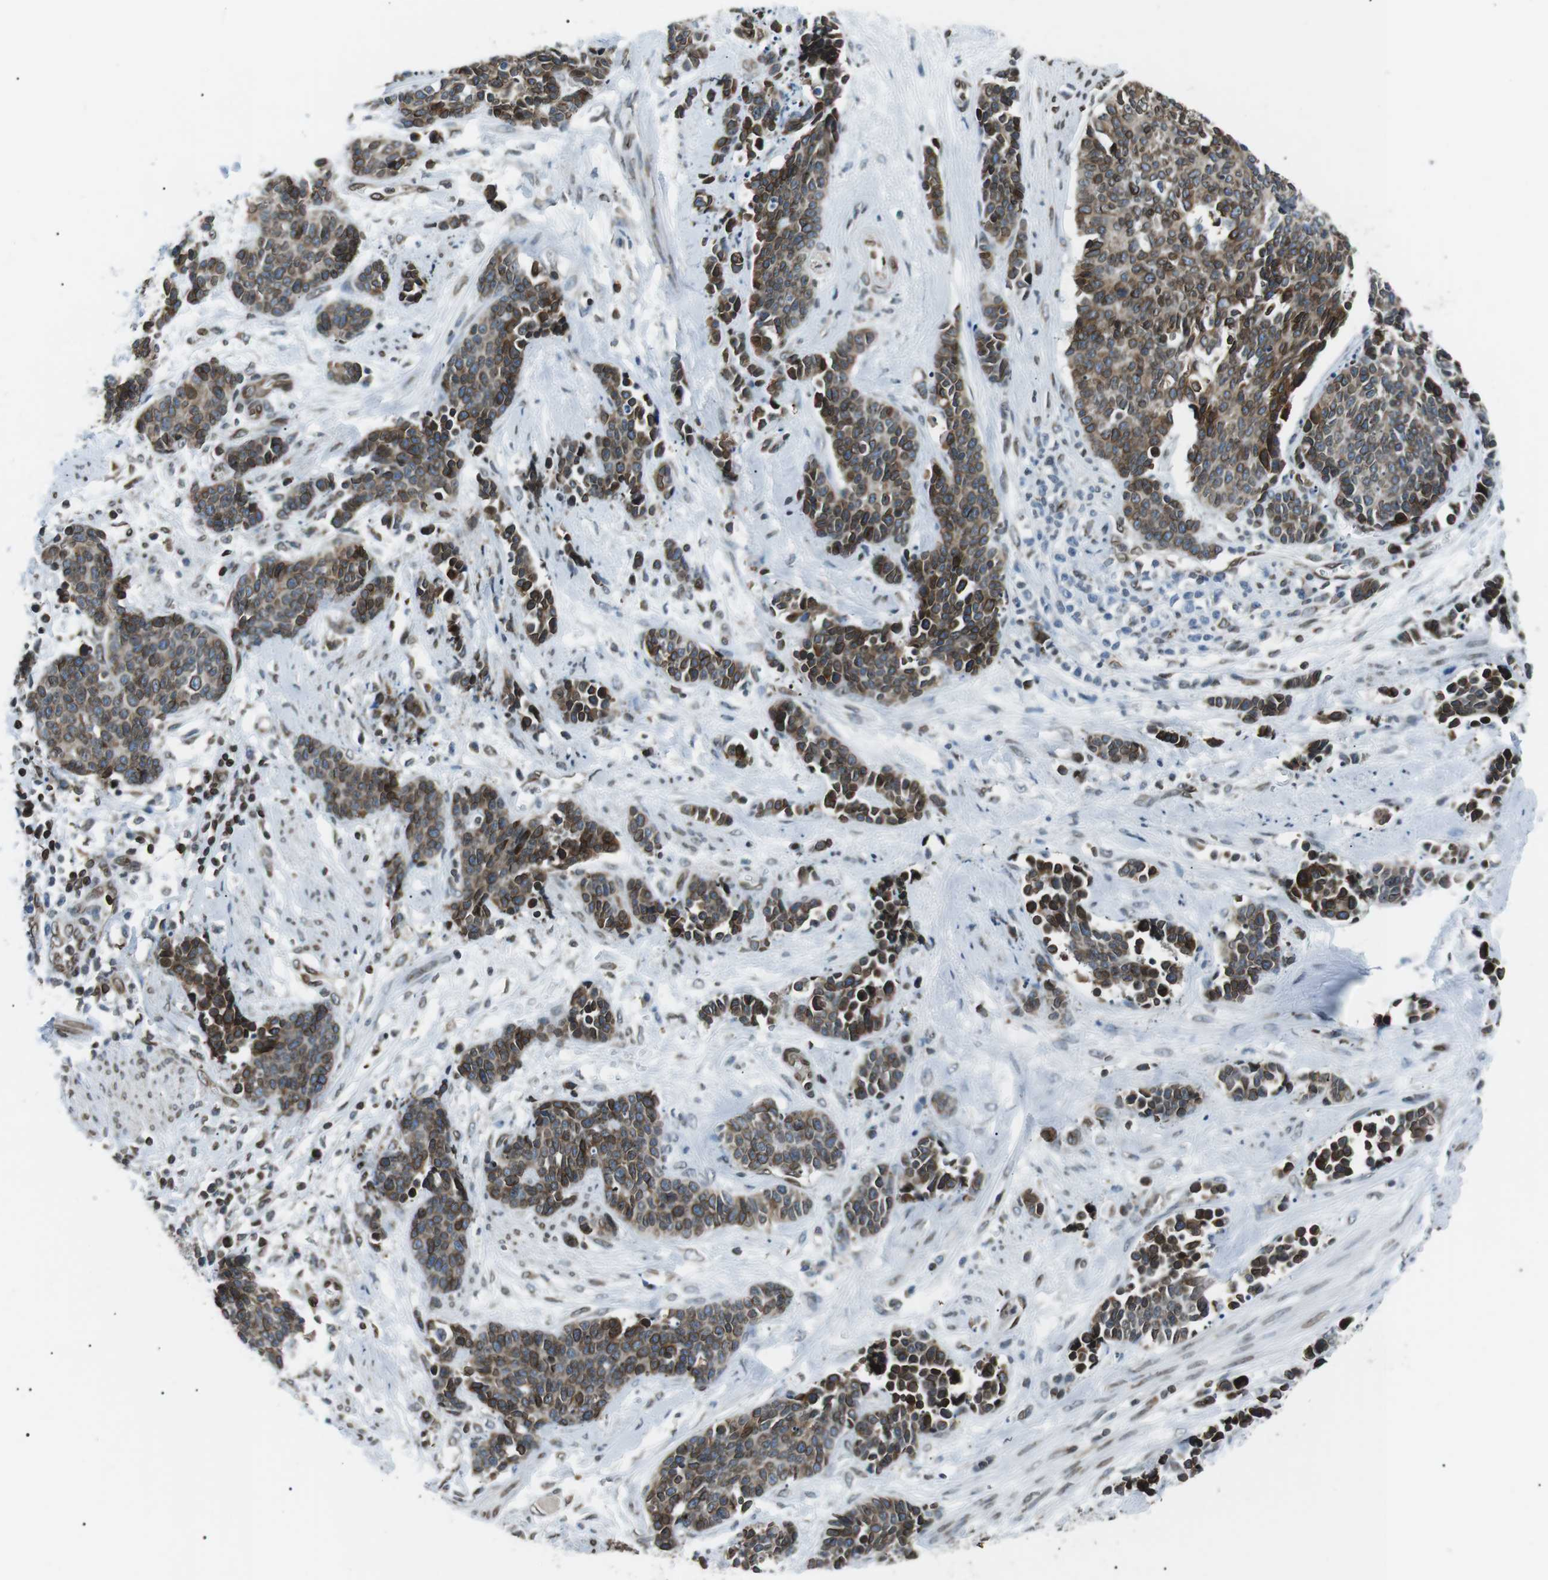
{"staining": {"intensity": "strong", "quantity": ">75%", "location": "cytoplasmic/membranous,nuclear"}, "tissue": "cervical cancer", "cell_type": "Tumor cells", "image_type": "cancer", "snomed": [{"axis": "morphology", "description": "Squamous cell carcinoma, NOS"}, {"axis": "topography", "description": "Cervix"}], "caption": "High-magnification brightfield microscopy of cervical cancer (squamous cell carcinoma) stained with DAB (3,3'-diaminobenzidine) (brown) and counterstained with hematoxylin (blue). tumor cells exhibit strong cytoplasmic/membranous and nuclear expression is appreciated in approximately>75% of cells.", "gene": "TMX4", "patient": {"sex": "female", "age": 35}}